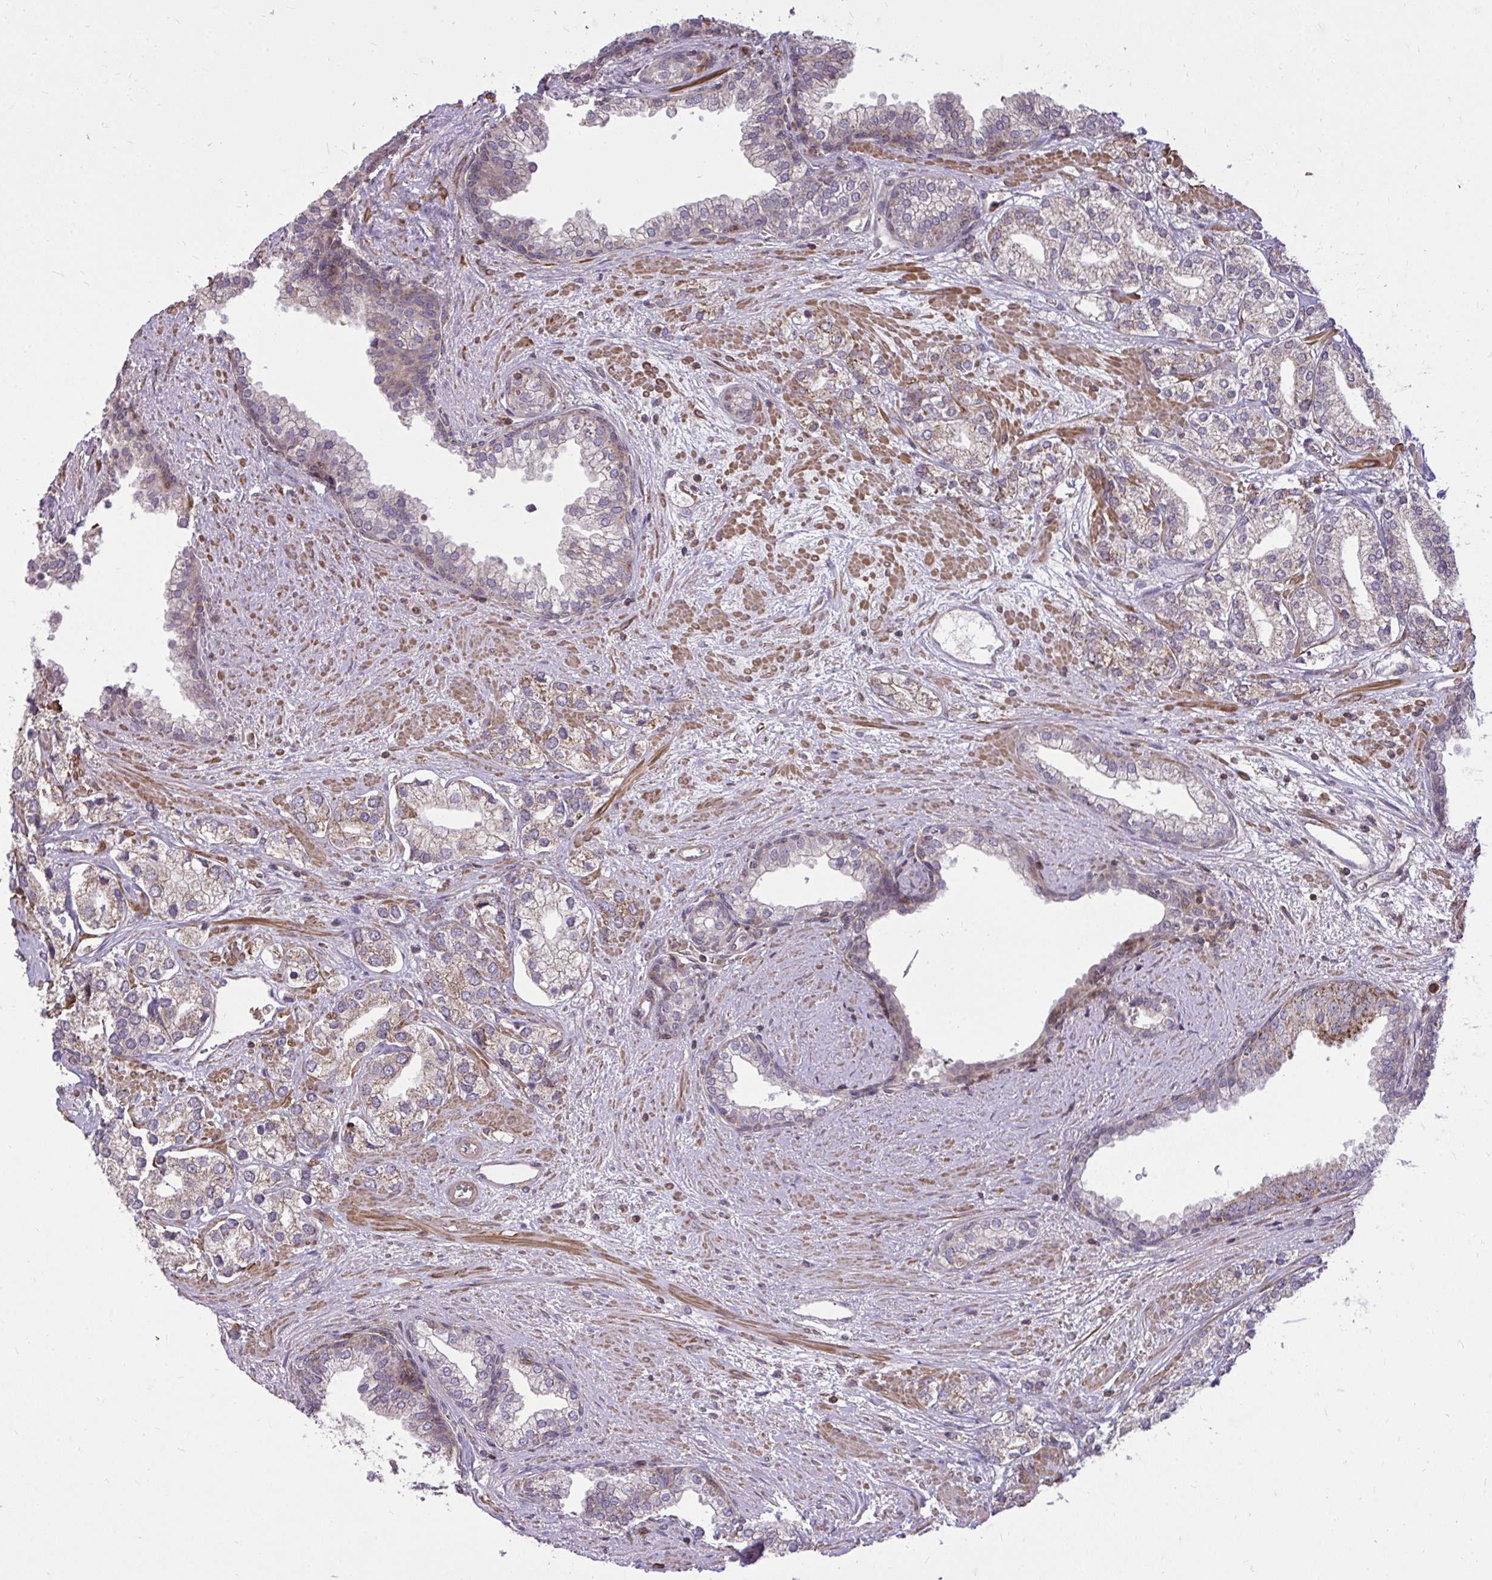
{"staining": {"intensity": "moderate", "quantity": "25%-75%", "location": "cytoplasmic/membranous"}, "tissue": "prostate cancer", "cell_type": "Tumor cells", "image_type": "cancer", "snomed": [{"axis": "morphology", "description": "Adenocarcinoma, High grade"}, {"axis": "topography", "description": "Prostate"}], "caption": "About 25%-75% of tumor cells in high-grade adenocarcinoma (prostate) show moderate cytoplasmic/membranous protein staining as visualized by brown immunohistochemical staining.", "gene": "SLC7A5", "patient": {"sex": "male", "age": 58}}